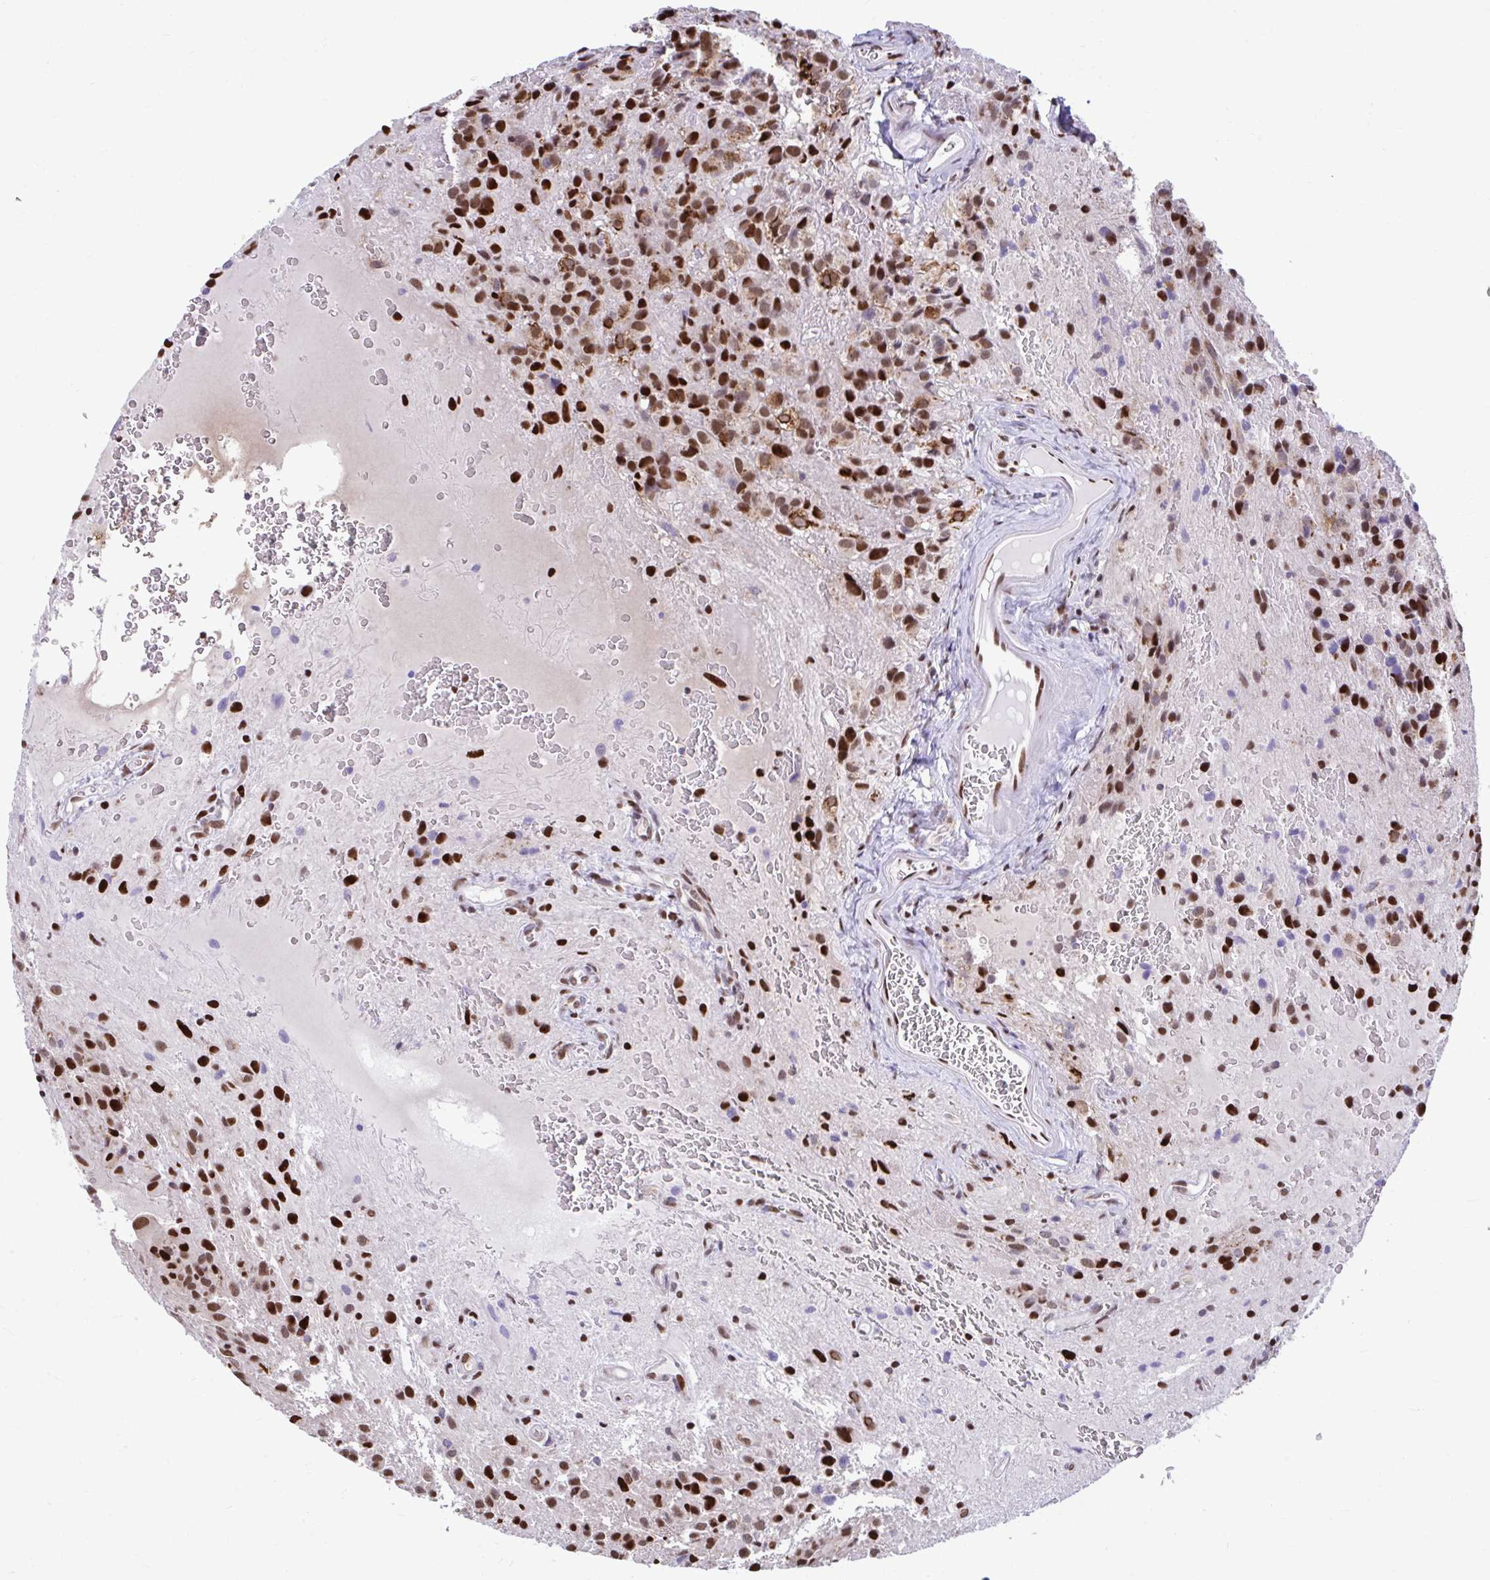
{"staining": {"intensity": "strong", "quantity": ">75%", "location": "nuclear"}, "tissue": "glioma", "cell_type": "Tumor cells", "image_type": "cancer", "snomed": [{"axis": "morphology", "description": "Glioma, malignant, Low grade"}, {"axis": "topography", "description": "Brain"}], "caption": "Immunohistochemical staining of malignant low-grade glioma demonstrates high levels of strong nuclear protein expression in about >75% of tumor cells.", "gene": "SLC35C2", "patient": {"sex": "male", "age": 56}}